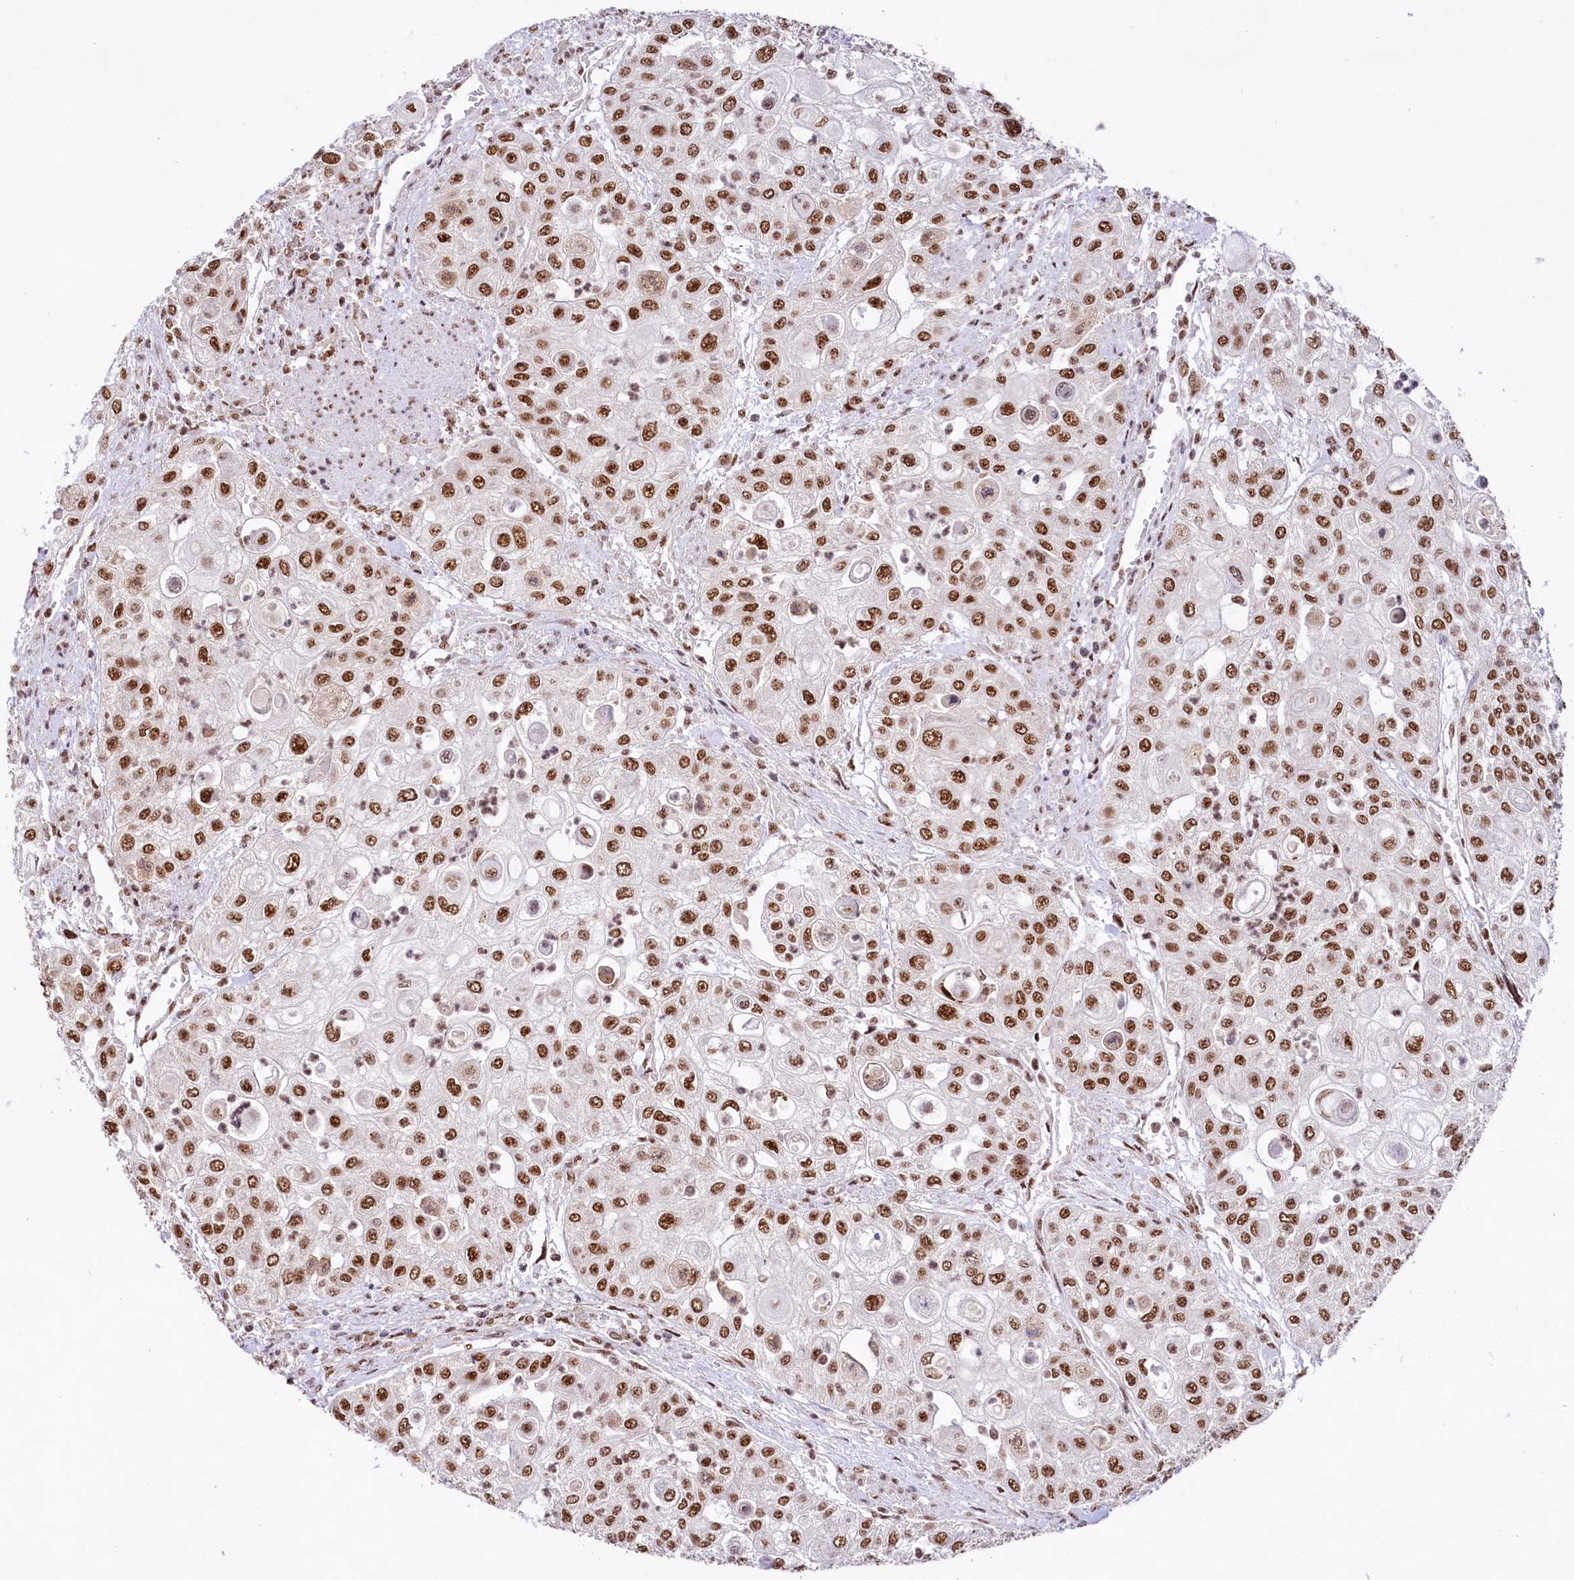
{"staining": {"intensity": "moderate", "quantity": ">75%", "location": "nuclear"}, "tissue": "urothelial cancer", "cell_type": "Tumor cells", "image_type": "cancer", "snomed": [{"axis": "morphology", "description": "Urothelial carcinoma, High grade"}, {"axis": "topography", "description": "Urinary bladder"}], "caption": "Brown immunohistochemical staining in human urothelial carcinoma (high-grade) shows moderate nuclear positivity in approximately >75% of tumor cells.", "gene": "HIRA", "patient": {"sex": "female", "age": 79}}